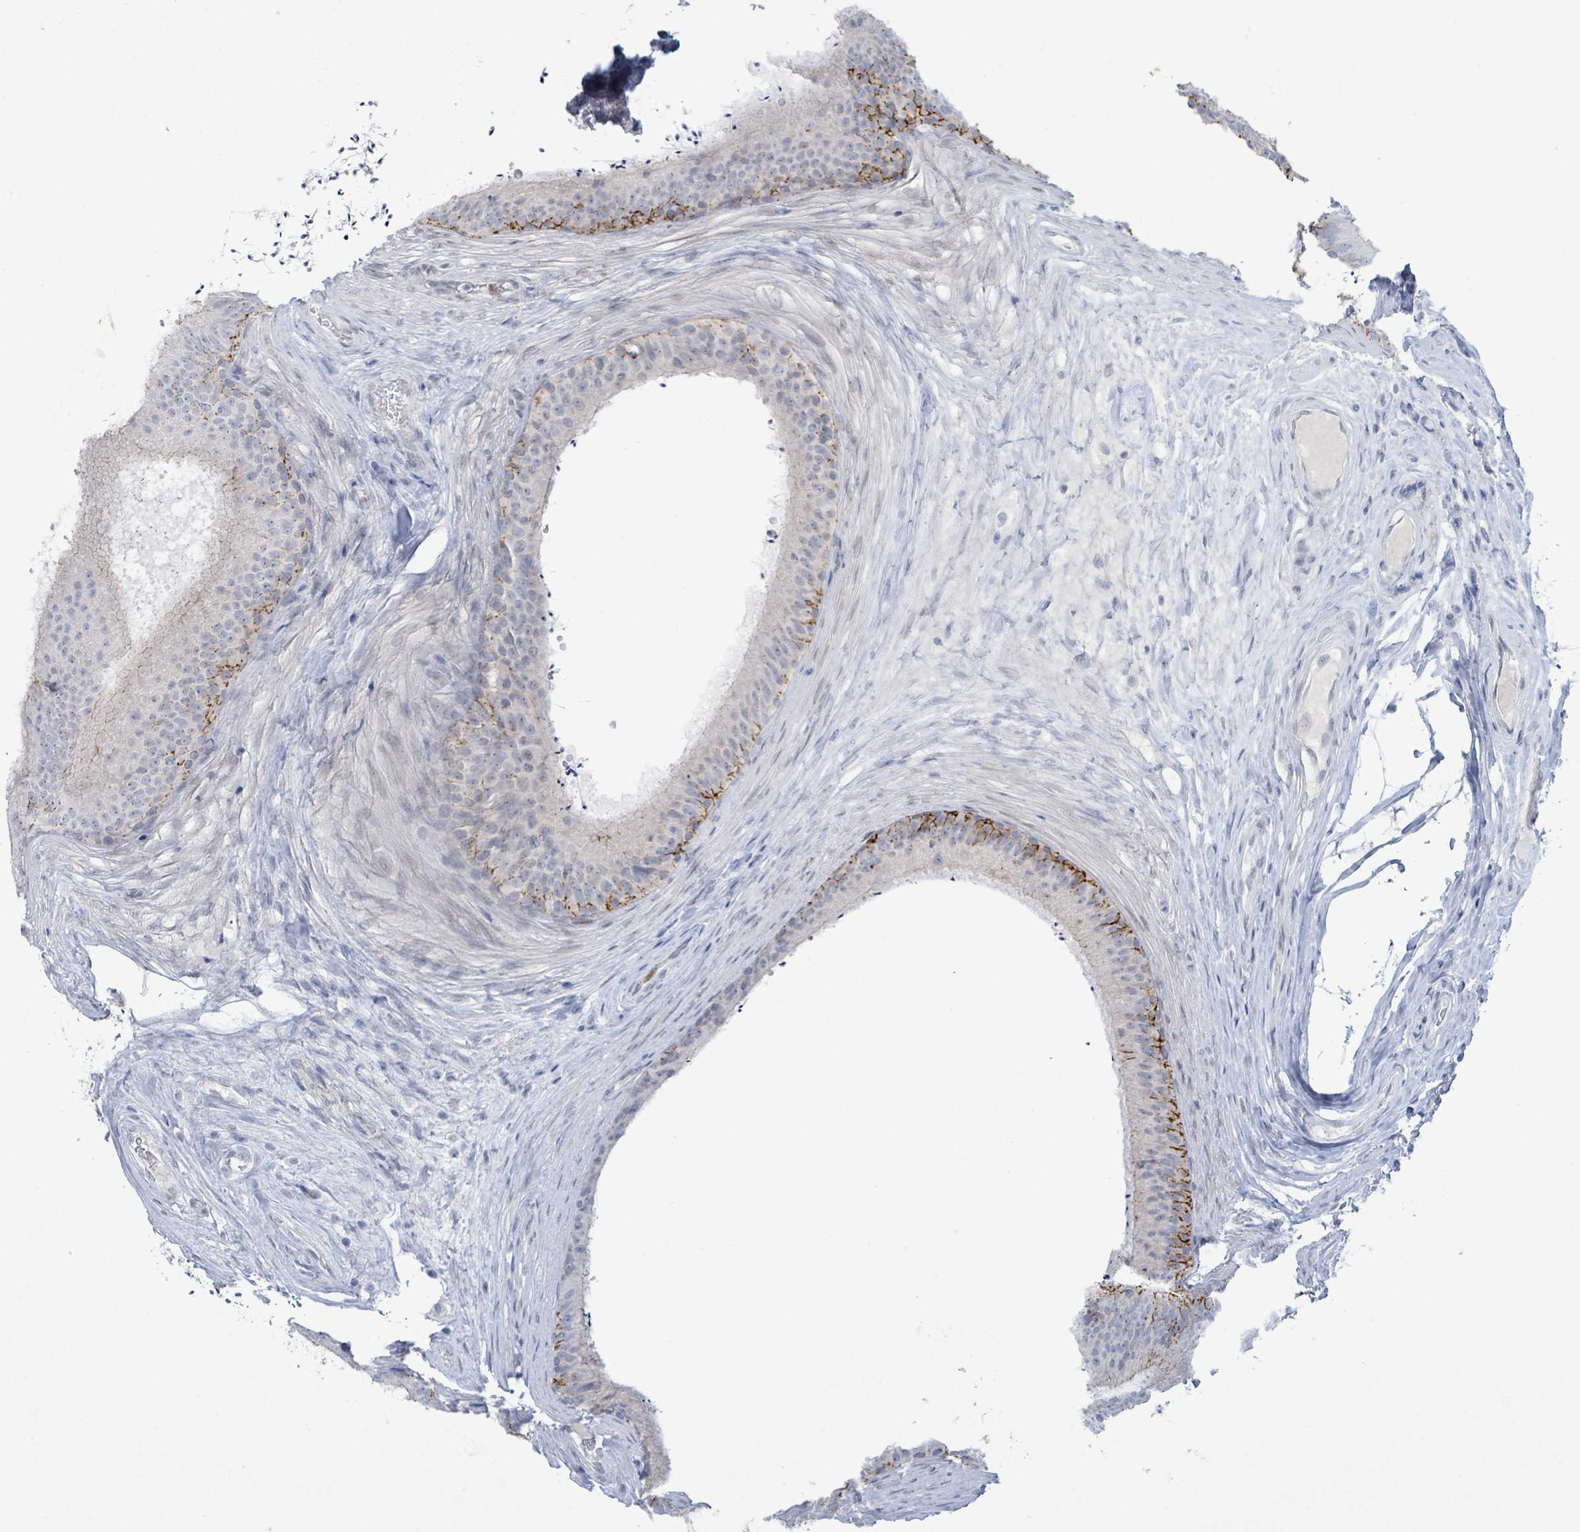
{"staining": {"intensity": "strong", "quantity": "<25%", "location": "cytoplasmic/membranous"}, "tissue": "epididymis", "cell_type": "Glandular cells", "image_type": "normal", "snomed": [{"axis": "morphology", "description": "Normal tissue, NOS"}, {"axis": "topography", "description": "Testis"}, {"axis": "topography", "description": "Epididymis"}], "caption": "Immunohistochemistry (IHC) of normal human epididymis displays medium levels of strong cytoplasmic/membranous staining in approximately <25% of glandular cells.", "gene": "LCLAT1", "patient": {"sex": "male", "age": 41}}